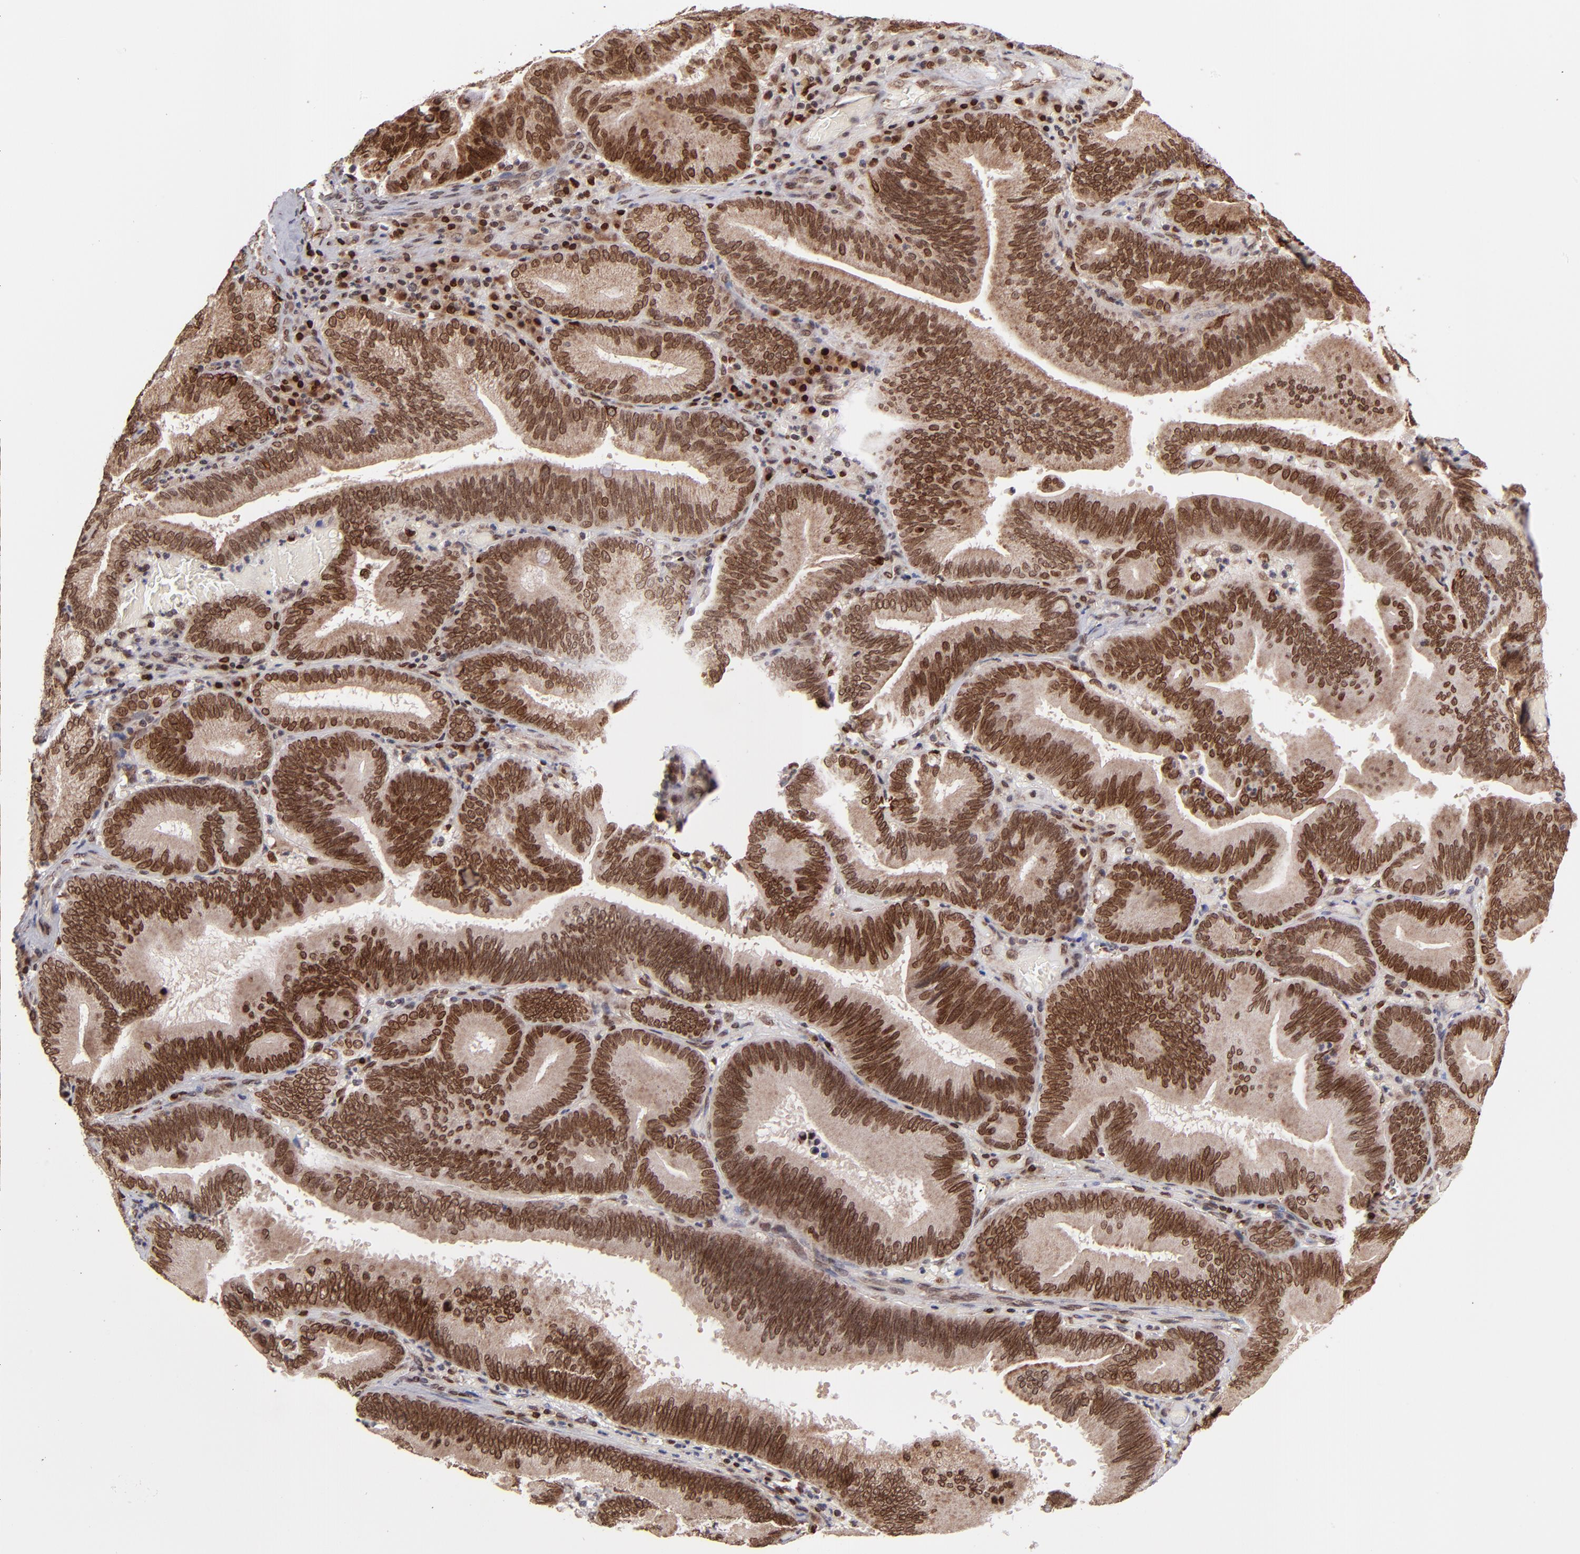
{"staining": {"intensity": "strong", "quantity": ">75%", "location": "cytoplasmic/membranous,nuclear"}, "tissue": "pancreatic cancer", "cell_type": "Tumor cells", "image_type": "cancer", "snomed": [{"axis": "morphology", "description": "Adenocarcinoma, NOS"}, {"axis": "topography", "description": "Pancreas"}], "caption": "A high-resolution image shows IHC staining of pancreatic cancer, which demonstrates strong cytoplasmic/membranous and nuclear positivity in about >75% of tumor cells. The staining was performed using DAB to visualize the protein expression in brown, while the nuclei were stained in blue with hematoxylin (Magnification: 20x).", "gene": "TOP1MT", "patient": {"sex": "male", "age": 82}}